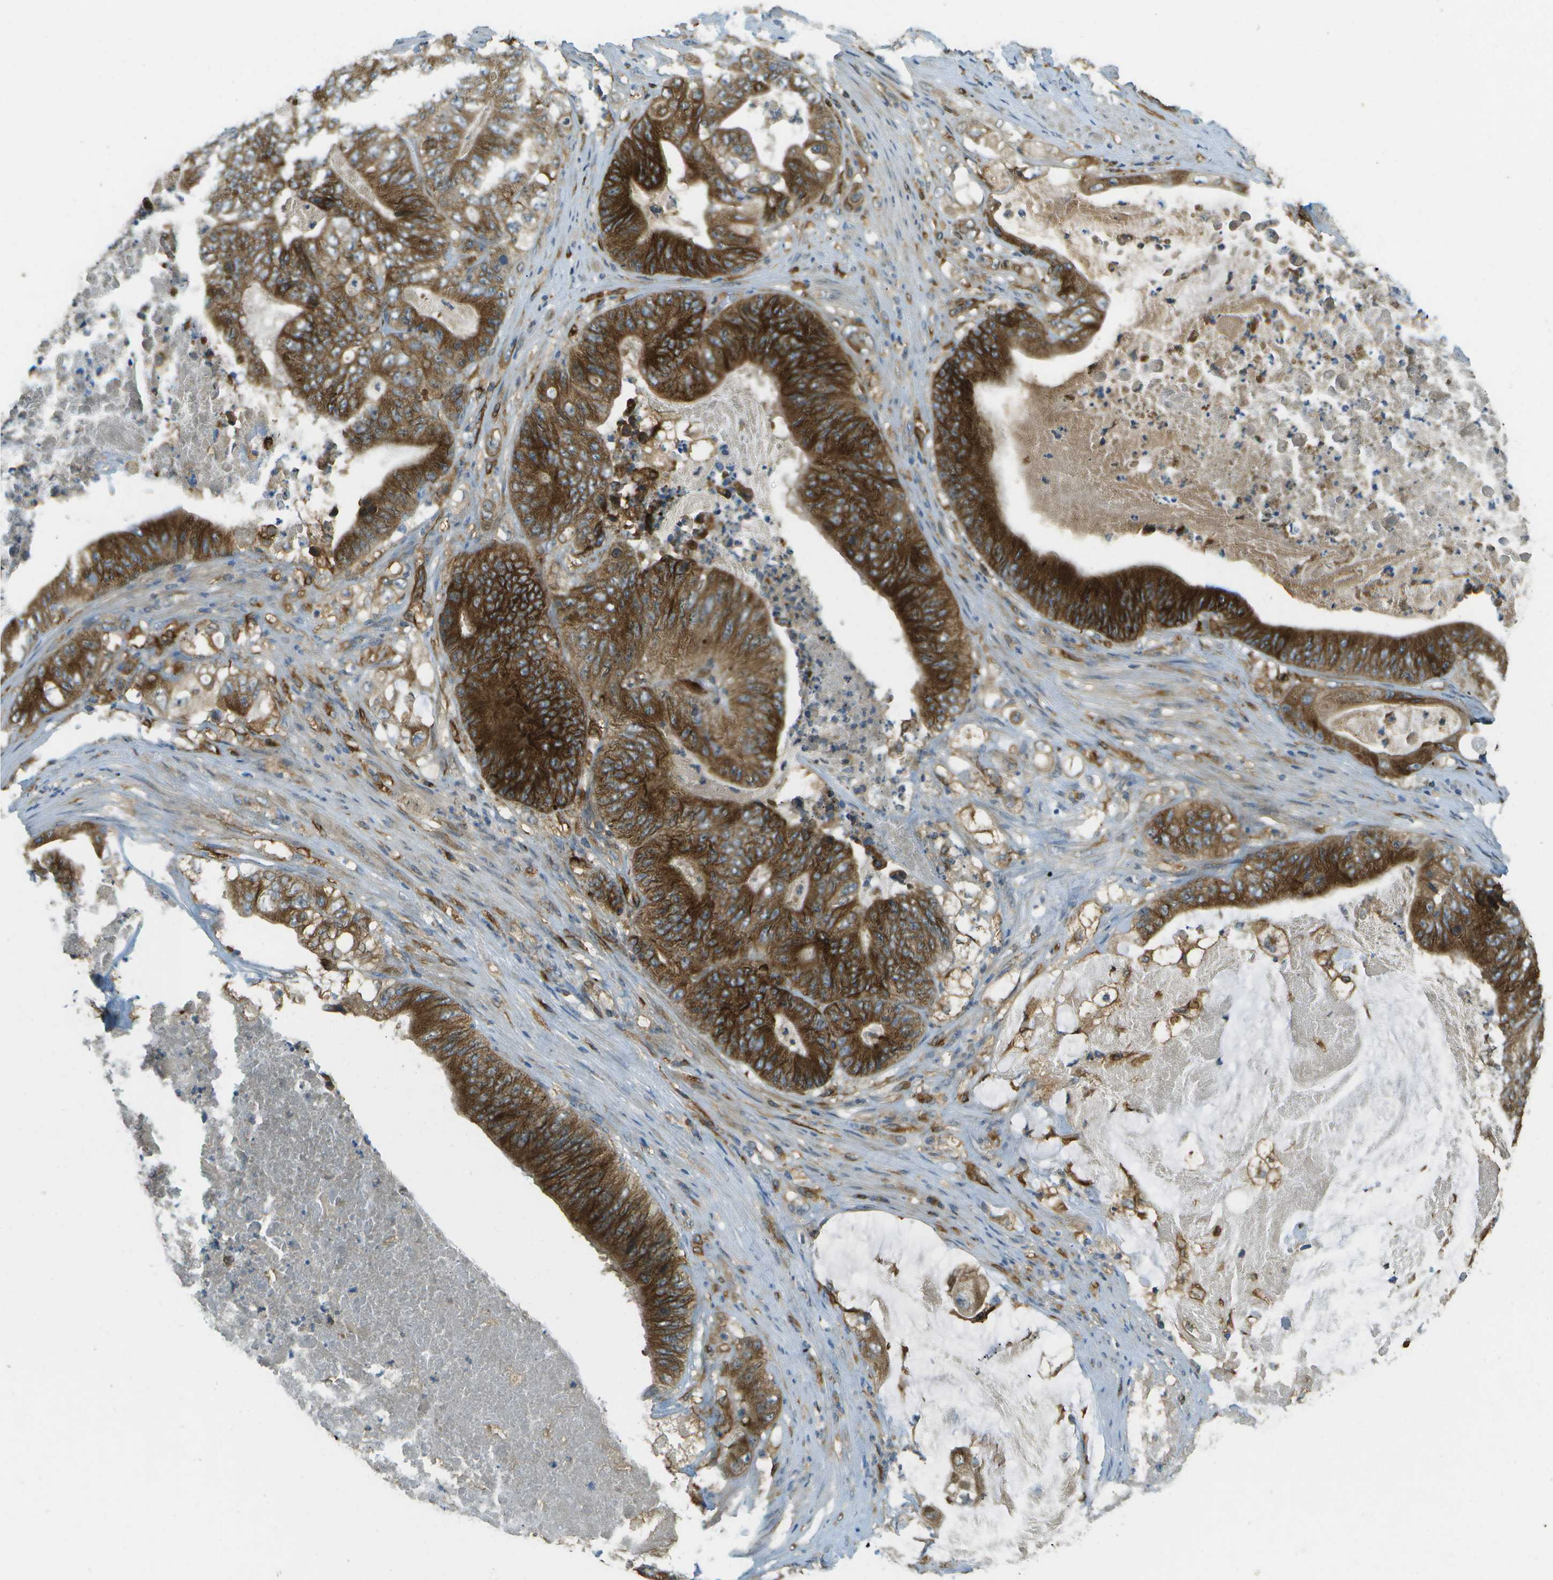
{"staining": {"intensity": "strong", "quantity": "25%-75%", "location": "cytoplasmic/membranous"}, "tissue": "stomach cancer", "cell_type": "Tumor cells", "image_type": "cancer", "snomed": [{"axis": "morphology", "description": "Adenocarcinoma, NOS"}, {"axis": "topography", "description": "Stomach"}], "caption": "This image exhibits IHC staining of stomach cancer, with high strong cytoplasmic/membranous expression in about 25%-75% of tumor cells.", "gene": "TMTC1", "patient": {"sex": "female", "age": 73}}